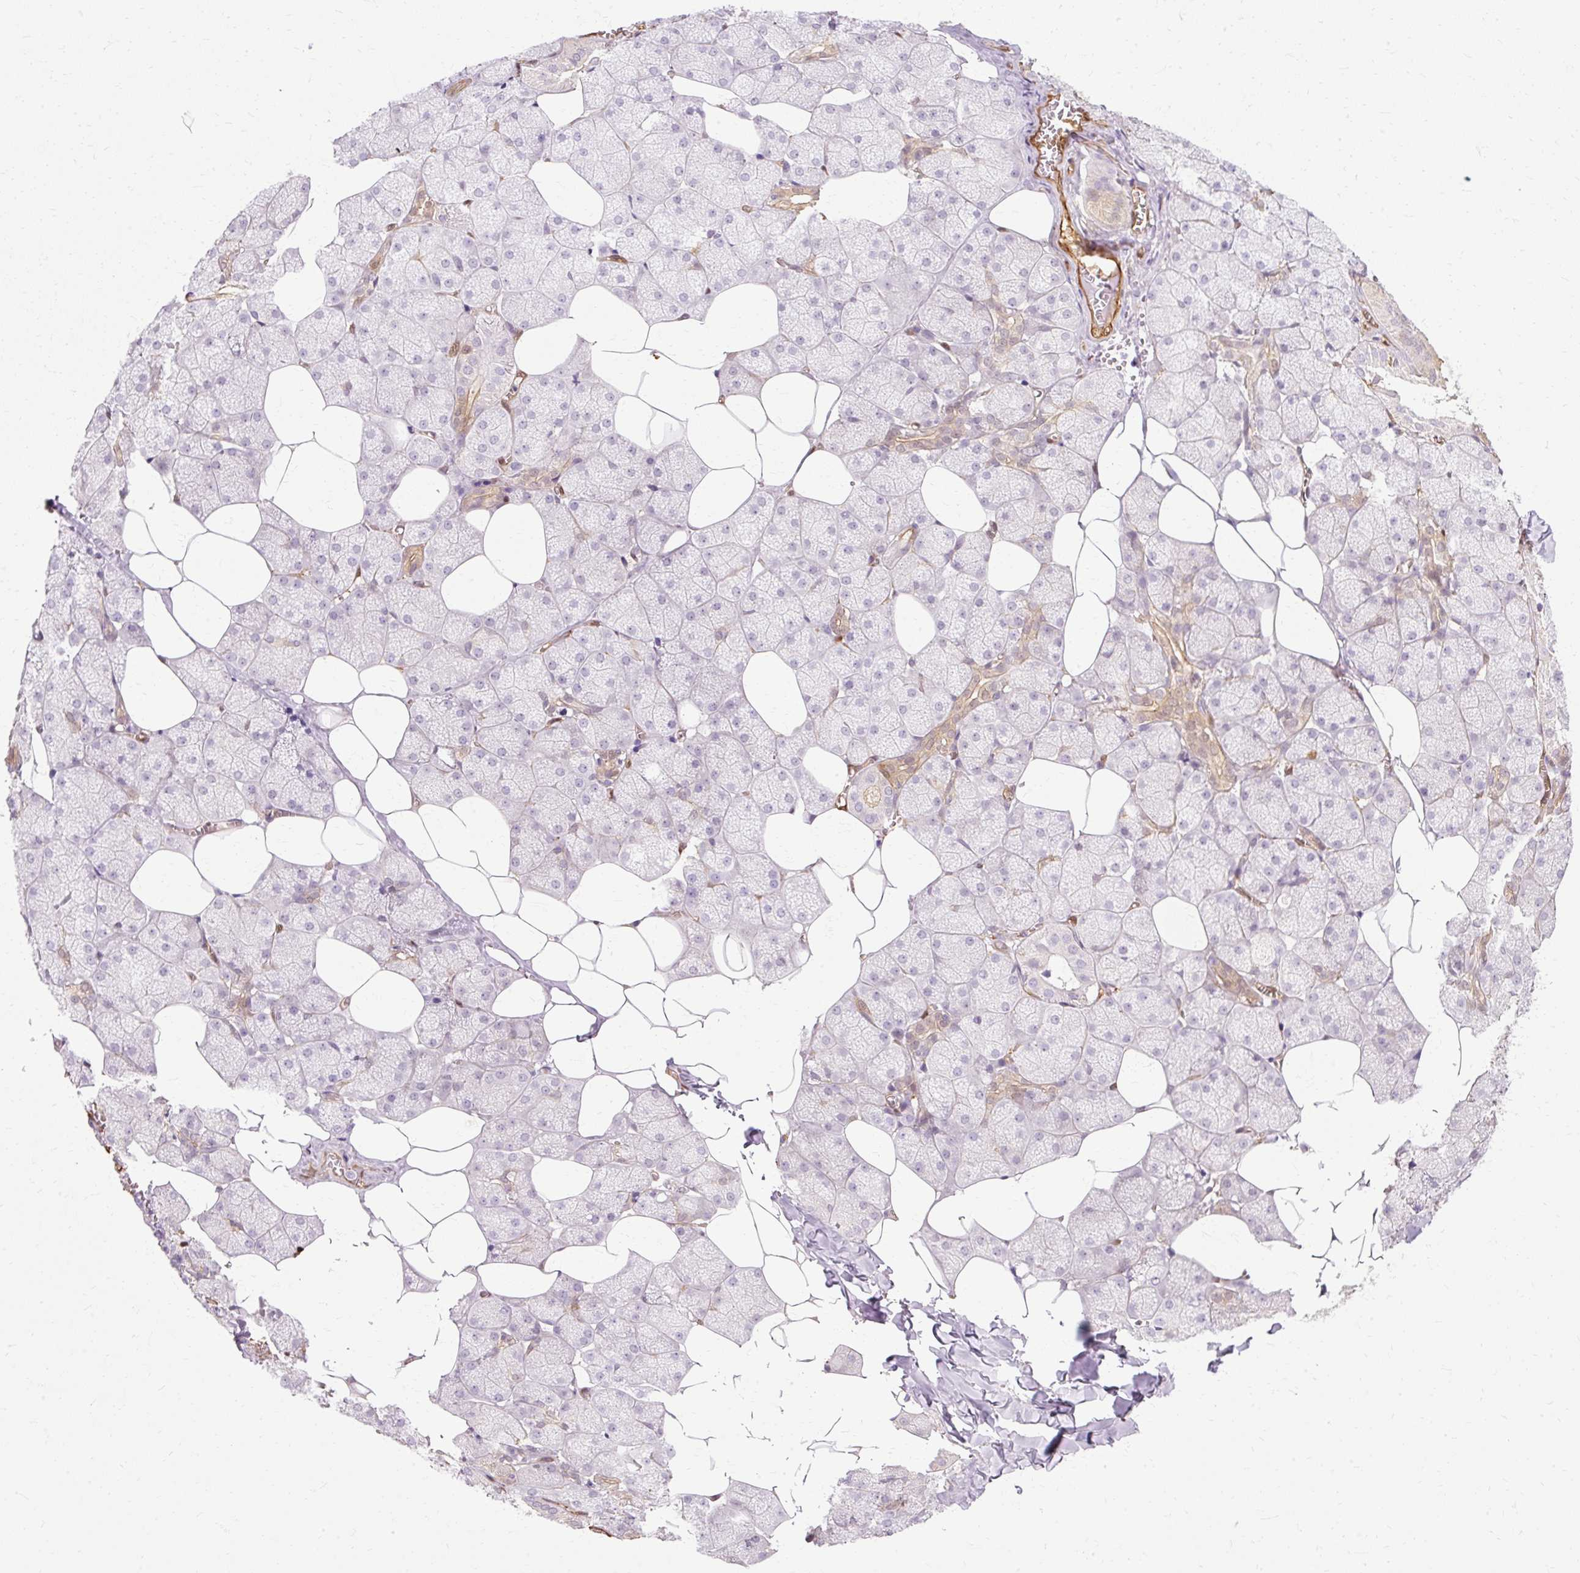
{"staining": {"intensity": "moderate", "quantity": "25%-75%", "location": "cytoplasmic/membranous"}, "tissue": "salivary gland", "cell_type": "Glandular cells", "image_type": "normal", "snomed": [{"axis": "morphology", "description": "Normal tissue, NOS"}, {"axis": "topography", "description": "Salivary gland"}, {"axis": "topography", "description": "Peripheral nerve tissue"}], "caption": "Immunohistochemical staining of benign human salivary gland reveals 25%-75% levels of moderate cytoplasmic/membranous protein staining in about 25%-75% of glandular cells.", "gene": "CNN3", "patient": {"sex": "male", "age": 38}}